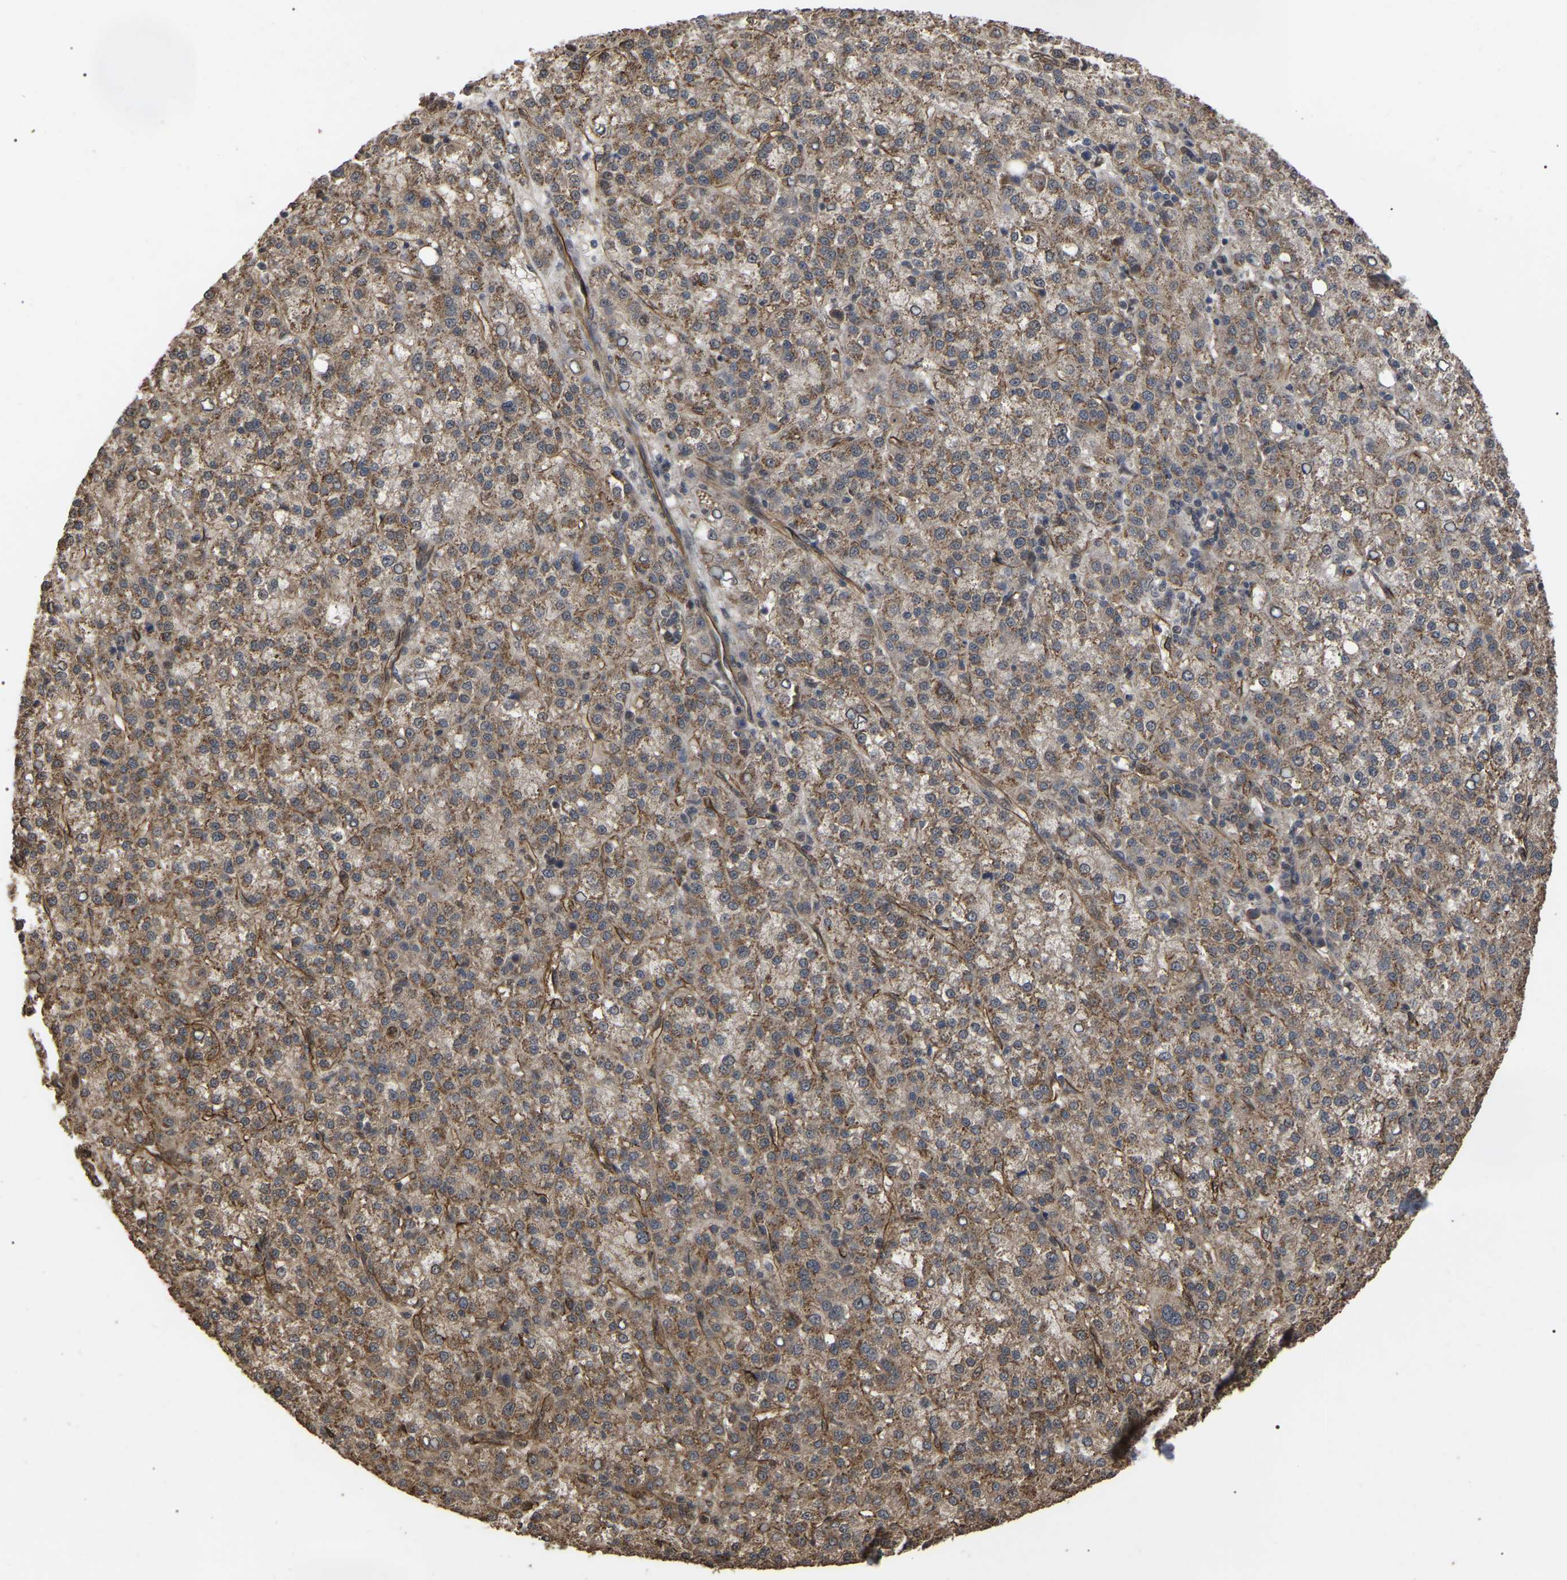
{"staining": {"intensity": "moderate", "quantity": ">75%", "location": "cytoplasmic/membranous"}, "tissue": "liver cancer", "cell_type": "Tumor cells", "image_type": "cancer", "snomed": [{"axis": "morphology", "description": "Carcinoma, Hepatocellular, NOS"}, {"axis": "topography", "description": "Liver"}], "caption": "The image shows immunohistochemical staining of liver hepatocellular carcinoma. There is moderate cytoplasmic/membranous positivity is present in about >75% of tumor cells.", "gene": "FAM161B", "patient": {"sex": "female", "age": 58}}